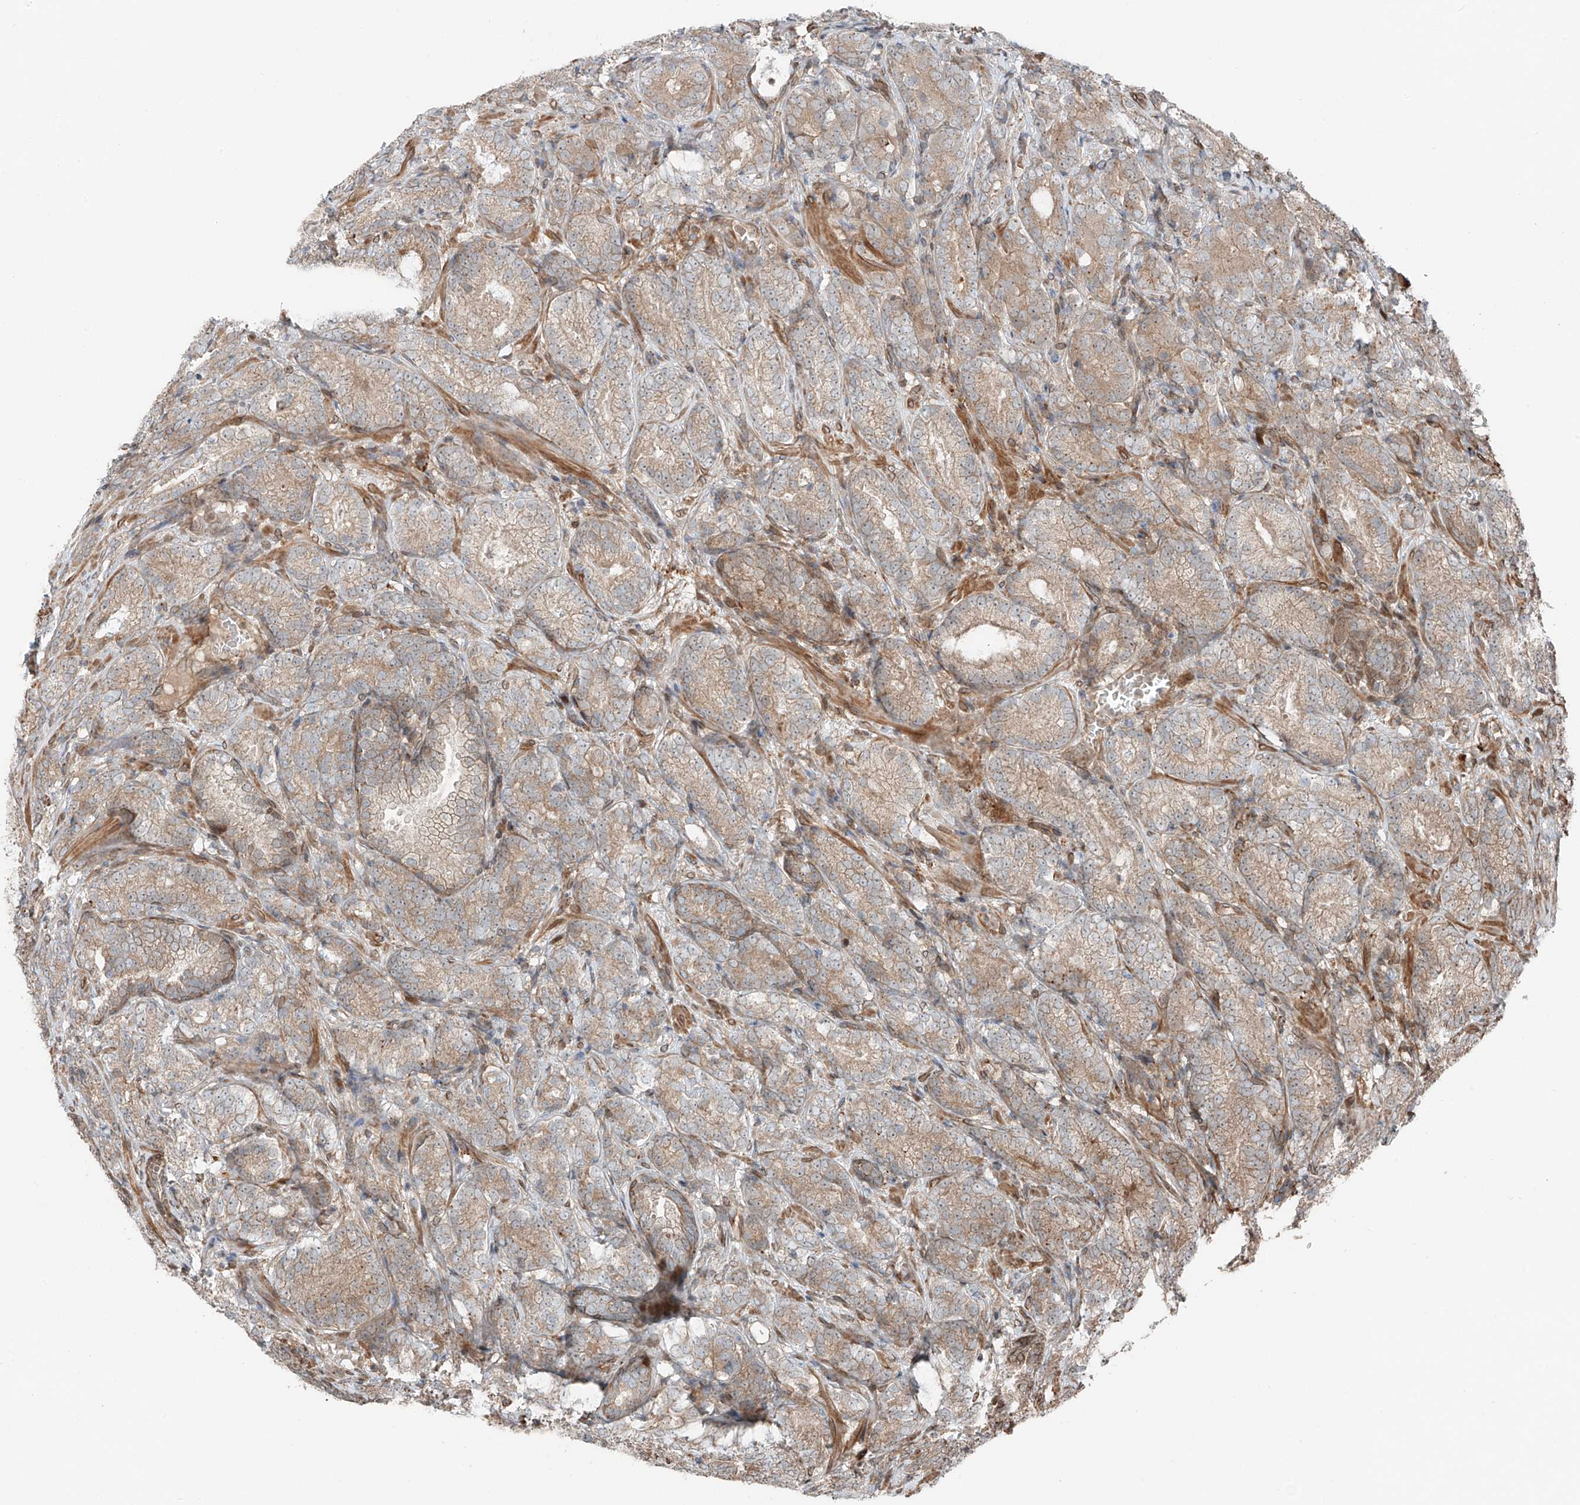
{"staining": {"intensity": "weak", "quantity": ">75%", "location": "cytoplasmic/membranous"}, "tissue": "prostate cancer", "cell_type": "Tumor cells", "image_type": "cancer", "snomed": [{"axis": "morphology", "description": "Adenocarcinoma, High grade"}, {"axis": "topography", "description": "Prostate"}], "caption": "High-magnification brightfield microscopy of prostate cancer (adenocarcinoma (high-grade)) stained with DAB (brown) and counterstained with hematoxylin (blue). tumor cells exhibit weak cytoplasmic/membranous expression is appreciated in about>75% of cells.", "gene": "CEP162", "patient": {"sex": "male", "age": 66}}